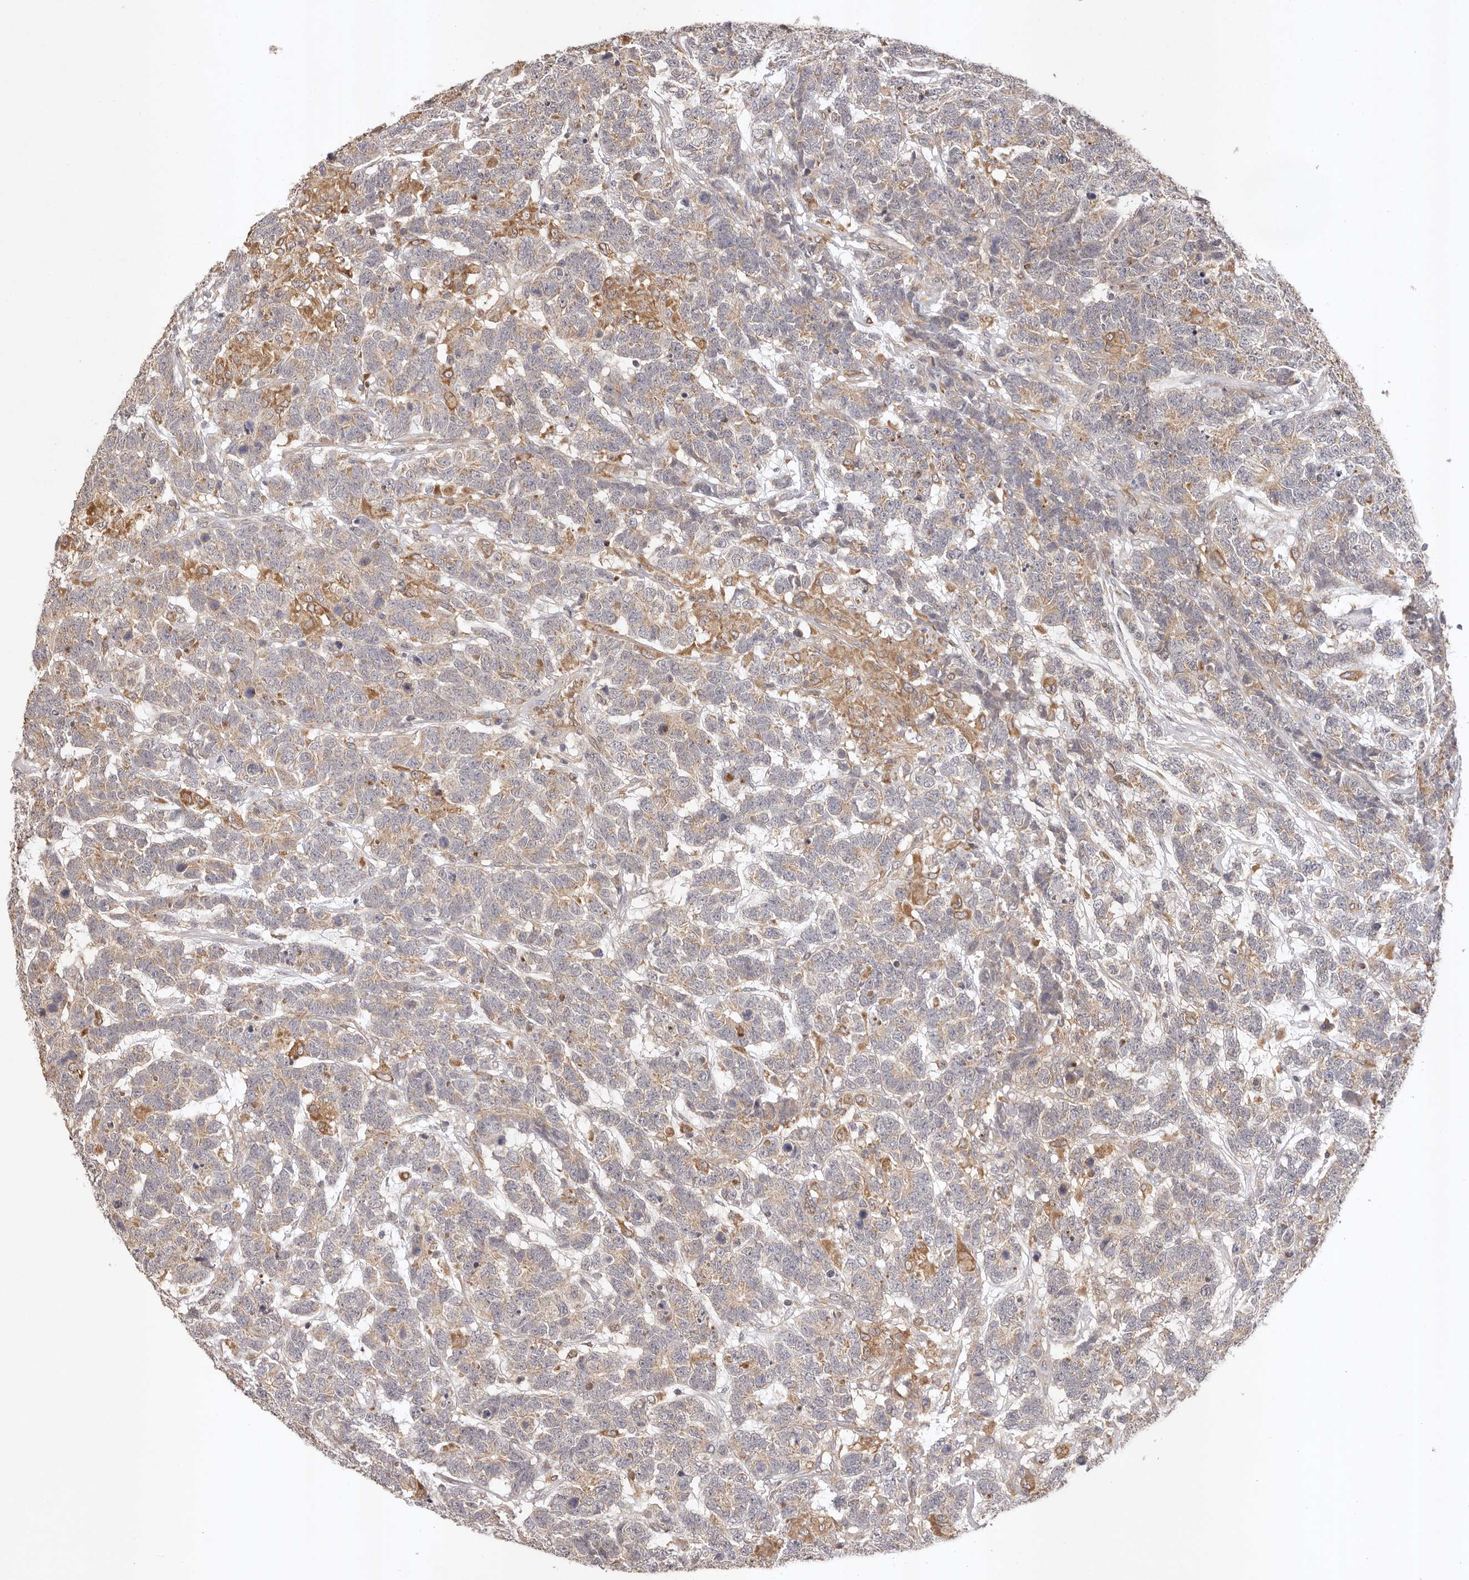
{"staining": {"intensity": "weak", "quantity": ">75%", "location": "cytoplasmic/membranous"}, "tissue": "testis cancer", "cell_type": "Tumor cells", "image_type": "cancer", "snomed": [{"axis": "morphology", "description": "Carcinoma, Embryonal, NOS"}, {"axis": "topography", "description": "Testis"}], "caption": "Immunohistochemistry (IHC) of human testis cancer (embryonal carcinoma) shows low levels of weak cytoplasmic/membranous staining in approximately >75% of tumor cells.", "gene": "UBR2", "patient": {"sex": "male", "age": 26}}